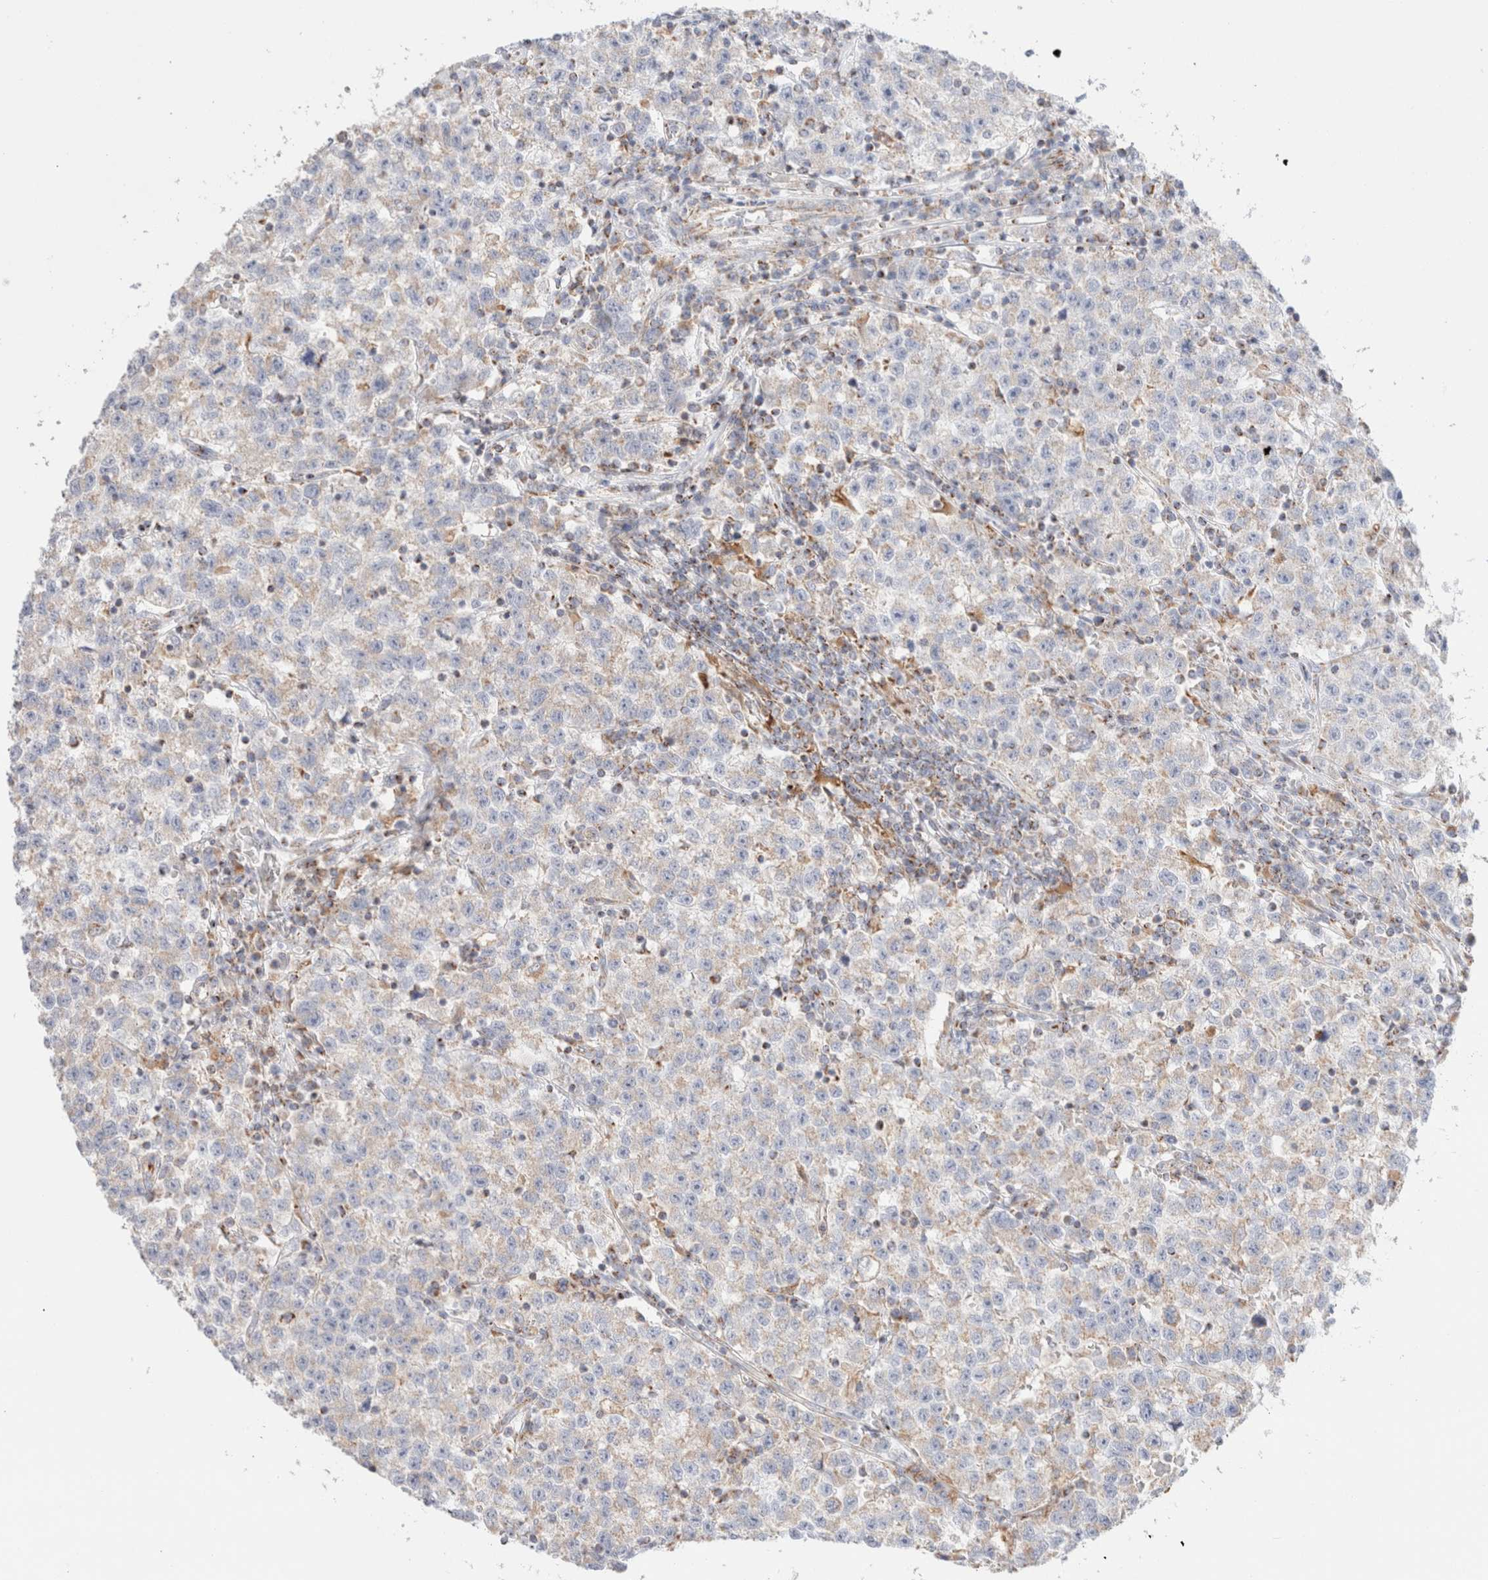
{"staining": {"intensity": "negative", "quantity": "none", "location": "none"}, "tissue": "testis cancer", "cell_type": "Tumor cells", "image_type": "cancer", "snomed": [{"axis": "morphology", "description": "Seminoma, NOS"}, {"axis": "topography", "description": "Testis"}], "caption": "Immunohistochemistry (IHC) histopathology image of testis seminoma stained for a protein (brown), which shows no expression in tumor cells.", "gene": "ATP6V1C1", "patient": {"sex": "male", "age": 22}}